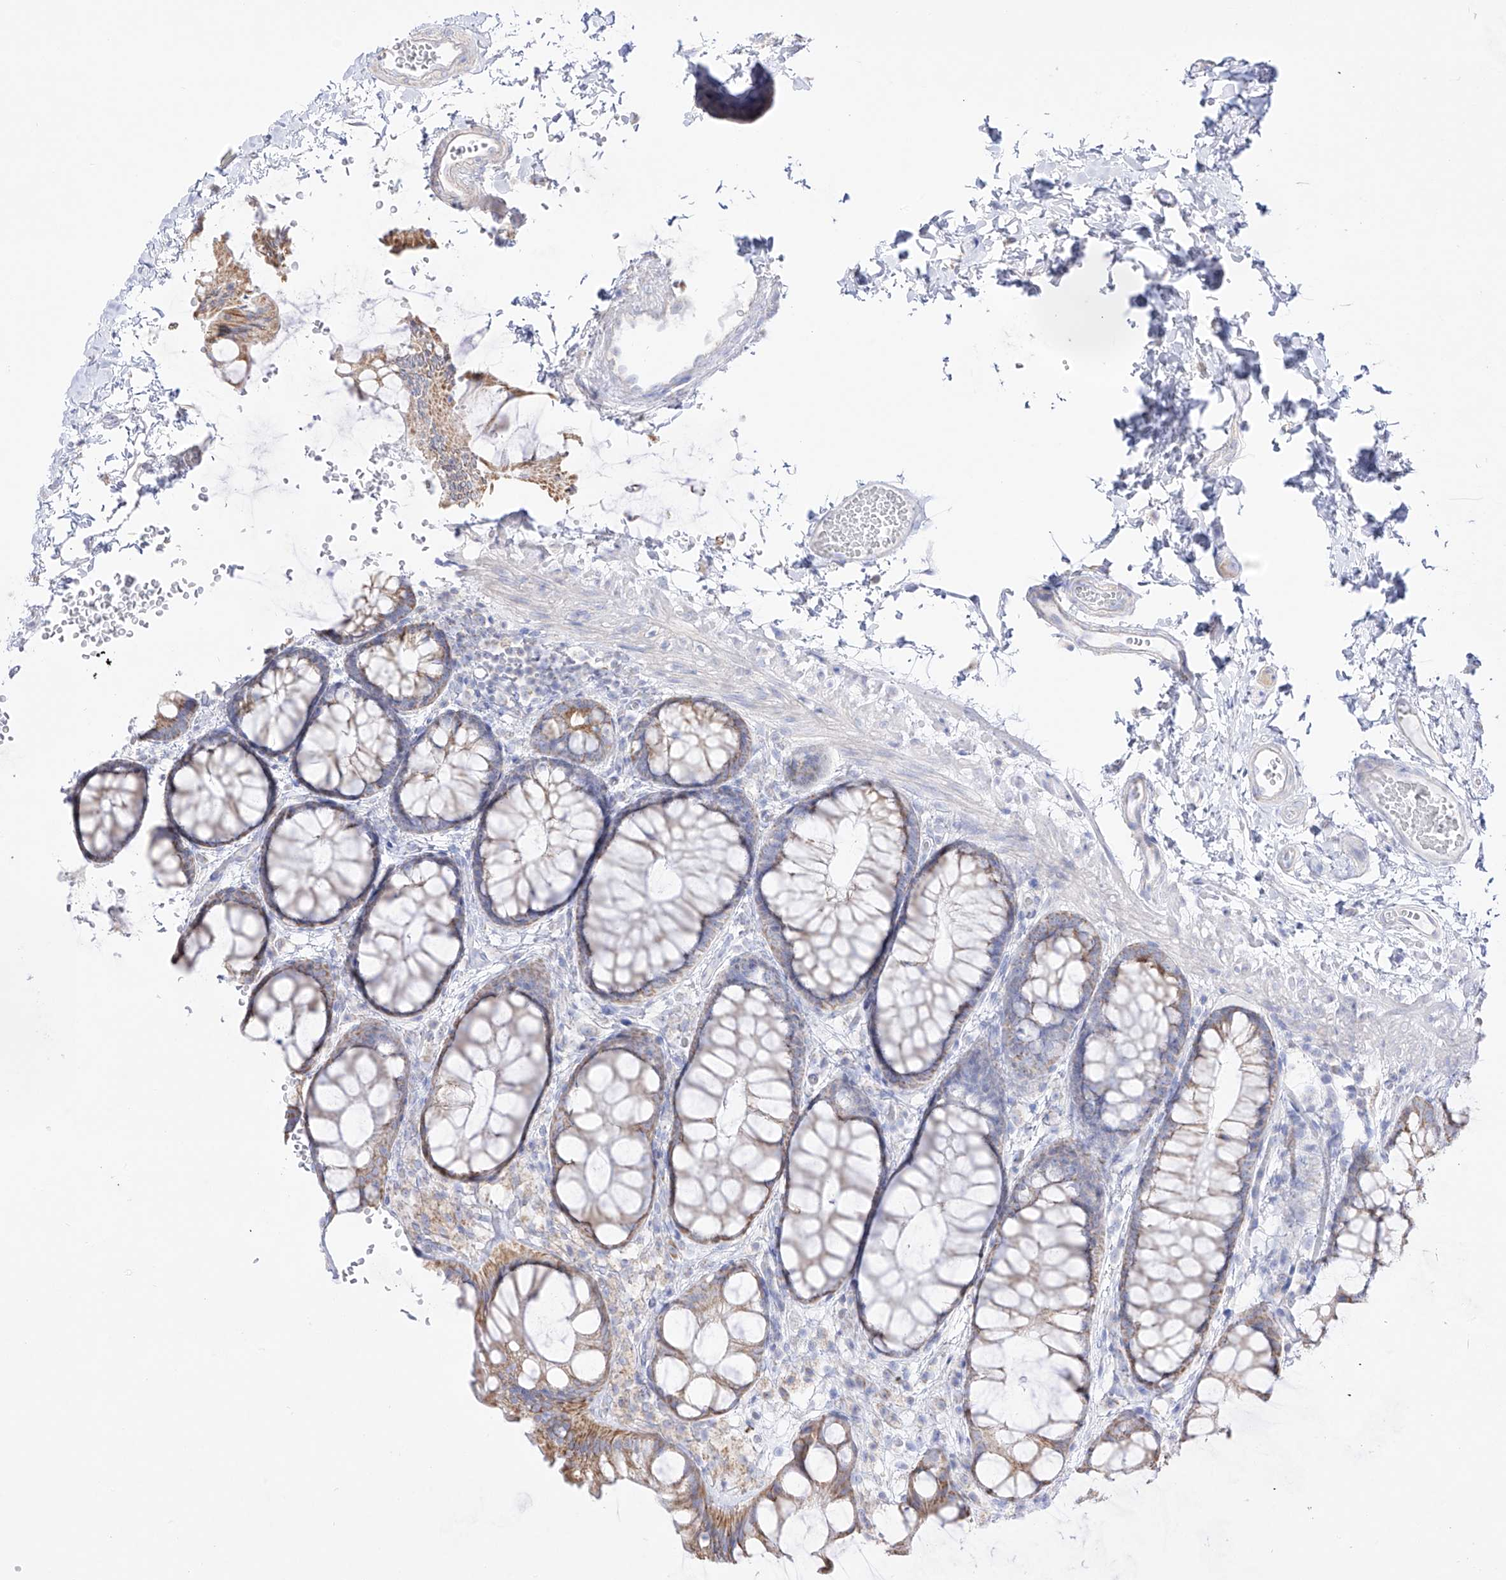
{"staining": {"intensity": "weak", "quantity": "<25%", "location": "cytoplasmic/membranous"}, "tissue": "colon", "cell_type": "Endothelial cells", "image_type": "normal", "snomed": [{"axis": "morphology", "description": "Normal tissue, NOS"}, {"axis": "topography", "description": "Colon"}], "caption": "Immunohistochemistry photomicrograph of benign colon: colon stained with DAB (3,3'-diaminobenzidine) exhibits no significant protein expression in endothelial cells. (Stains: DAB (3,3'-diaminobenzidine) immunohistochemistry with hematoxylin counter stain, Microscopy: brightfield microscopy at high magnification).", "gene": "RCHY1", "patient": {"sex": "male", "age": 47}}